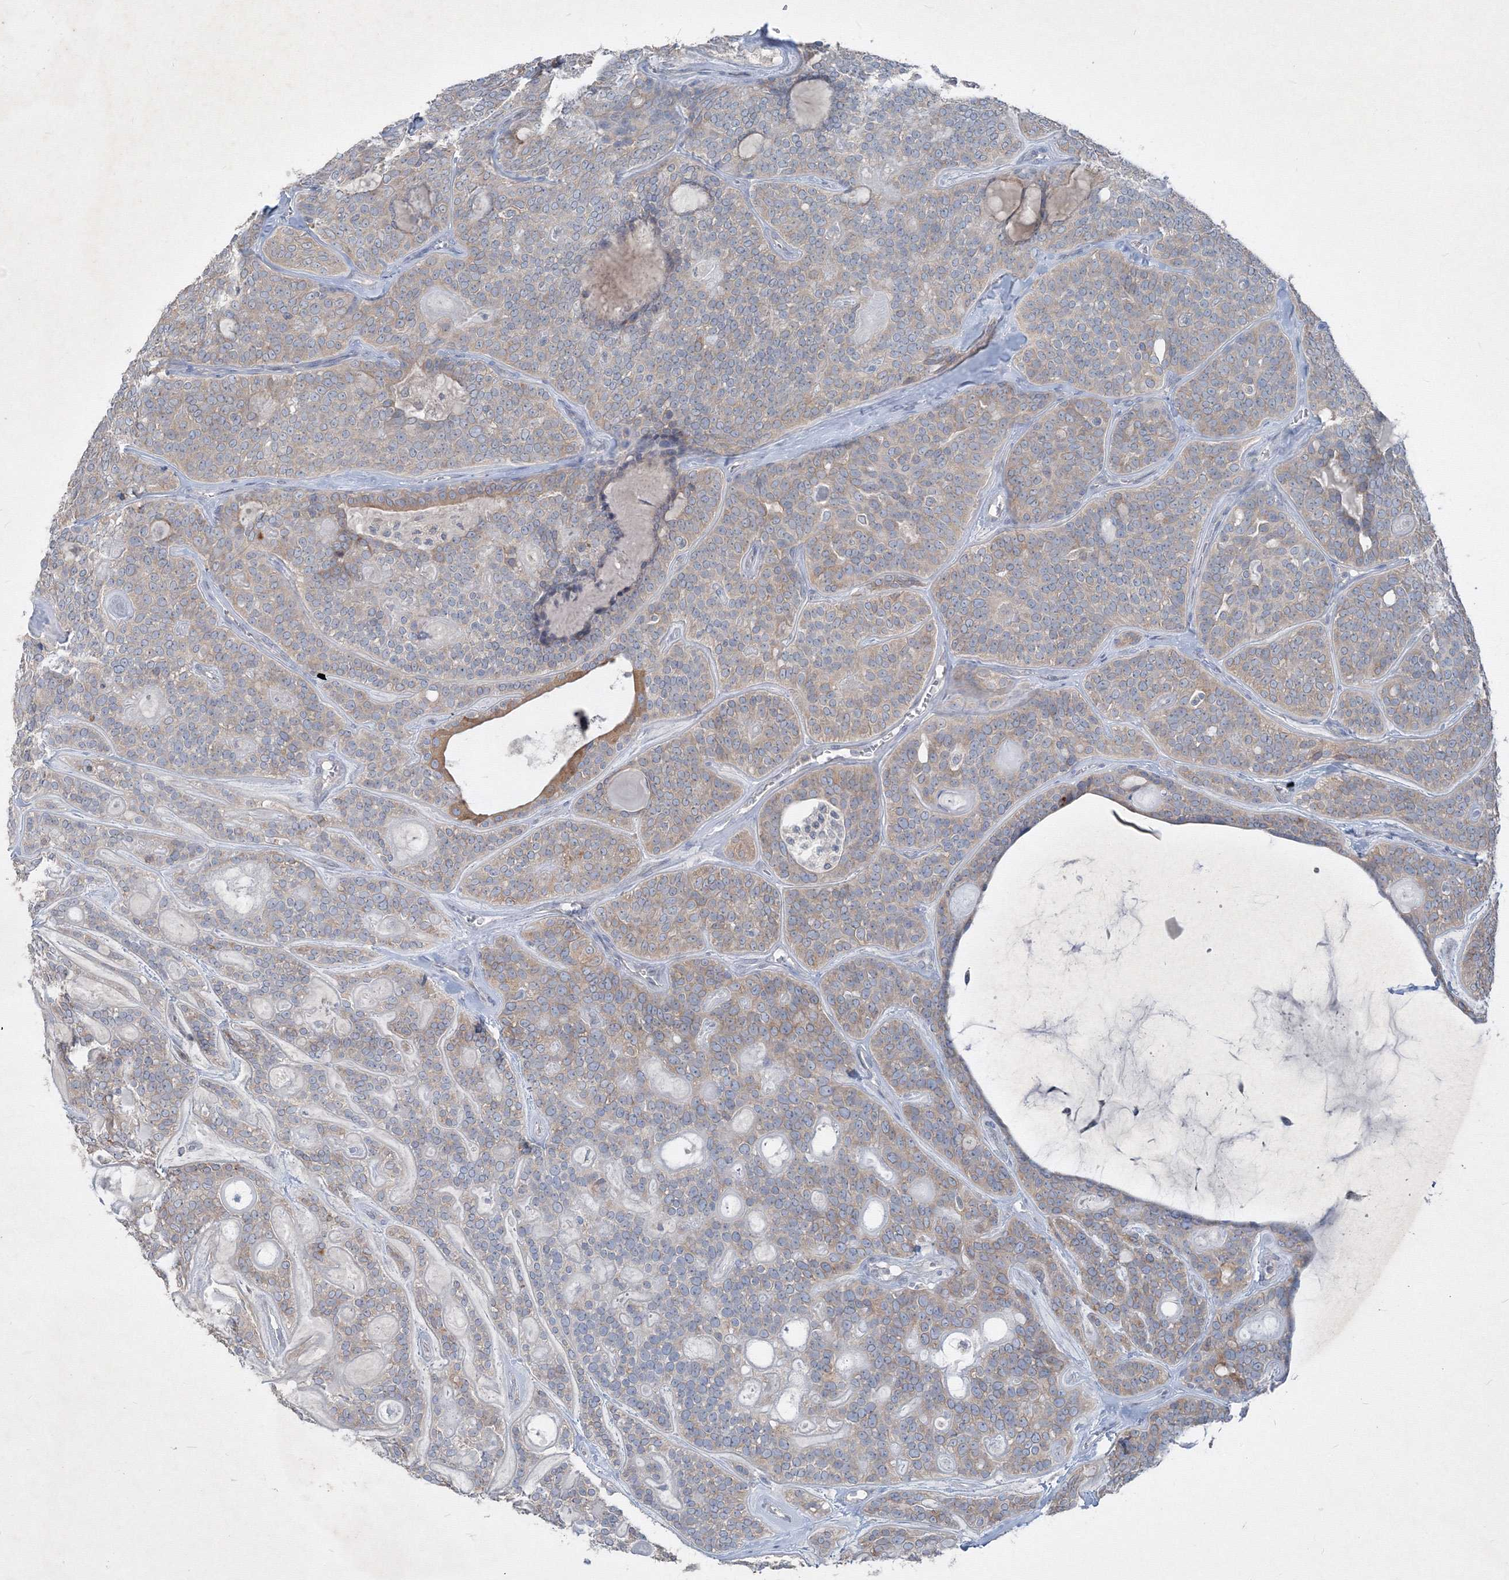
{"staining": {"intensity": "weak", "quantity": "25%-75%", "location": "cytoplasmic/membranous"}, "tissue": "head and neck cancer", "cell_type": "Tumor cells", "image_type": "cancer", "snomed": [{"axis": "morphology", "description": "Adenocarcinoma, NOS"}, {"axis": "topography", "description": "Head-Neck"}], "caption": "Human head and neck adenocarcinoma stained with a protein marker exhibits weak staining in tumor cells.", "gene": "IFNAR1", "patient": {"sex": "male", "age": 66}}